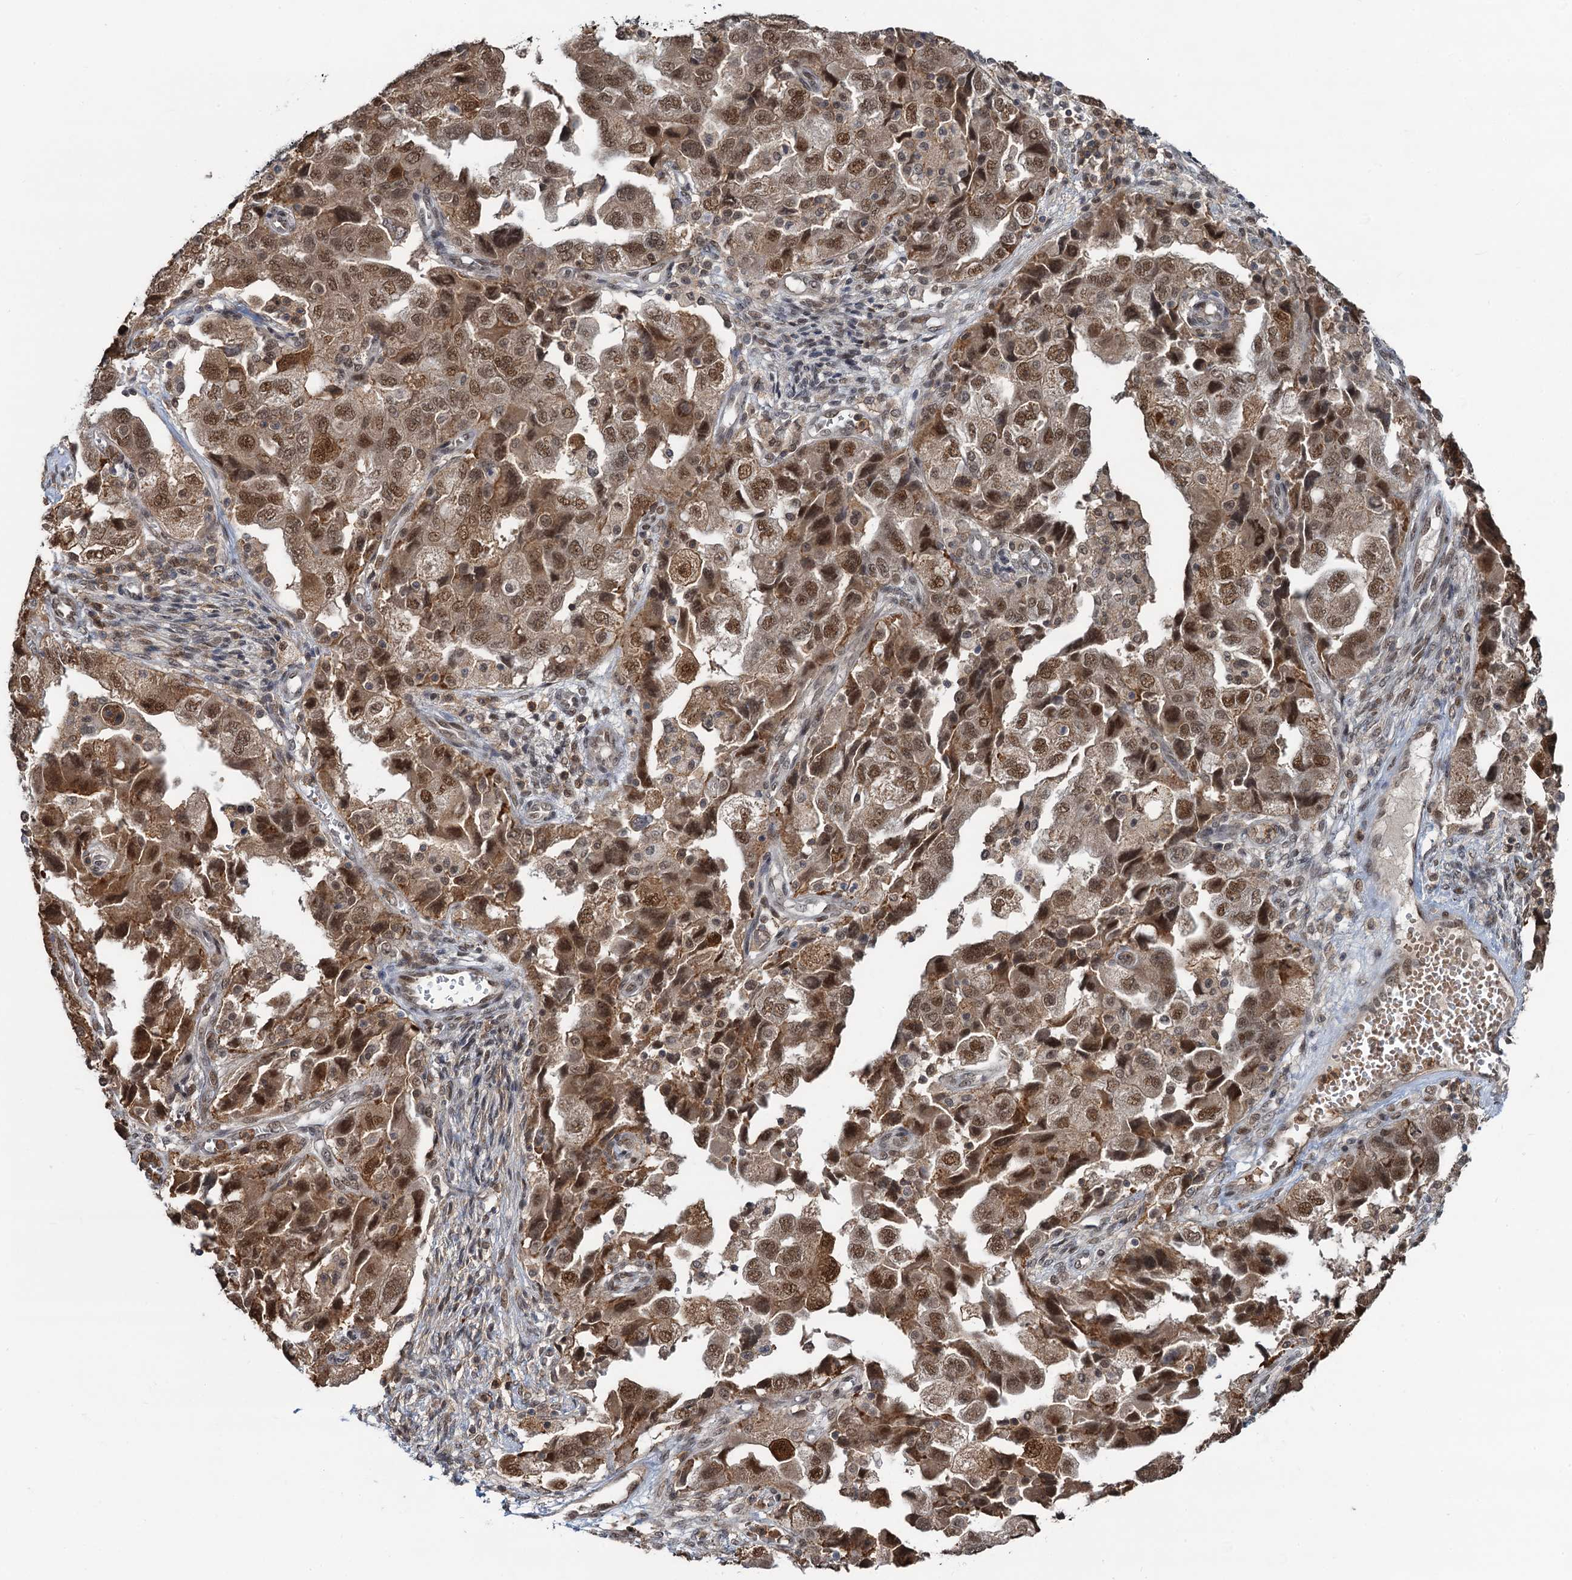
{"staining": {"intensity": "moderate", "quantity": ">75%", "location": "cytoplasmic/membranous,nuclear"}, "tissue": "ovarian cancer", "cell_type": "Tumor cells", "image_type": "cancer", "snomed": [{"axis": "morphology", "description": "Carcinoma, NOS"}, {"axis": "morphology", "description": "Cystadenocarcinoma, serous, NOS"}, {"axis": "topography", "description": "Ovary"}], "caption": "About >75% of tumor cells in ovarian cancer (carcinoma) exhibit moderate cytoplasmic/membranous and nuclear protein positivity as visualized by brown immunohistochemical staining.", "gene": "ZNF609", "patient": {"sex": "female", "age": 69}}